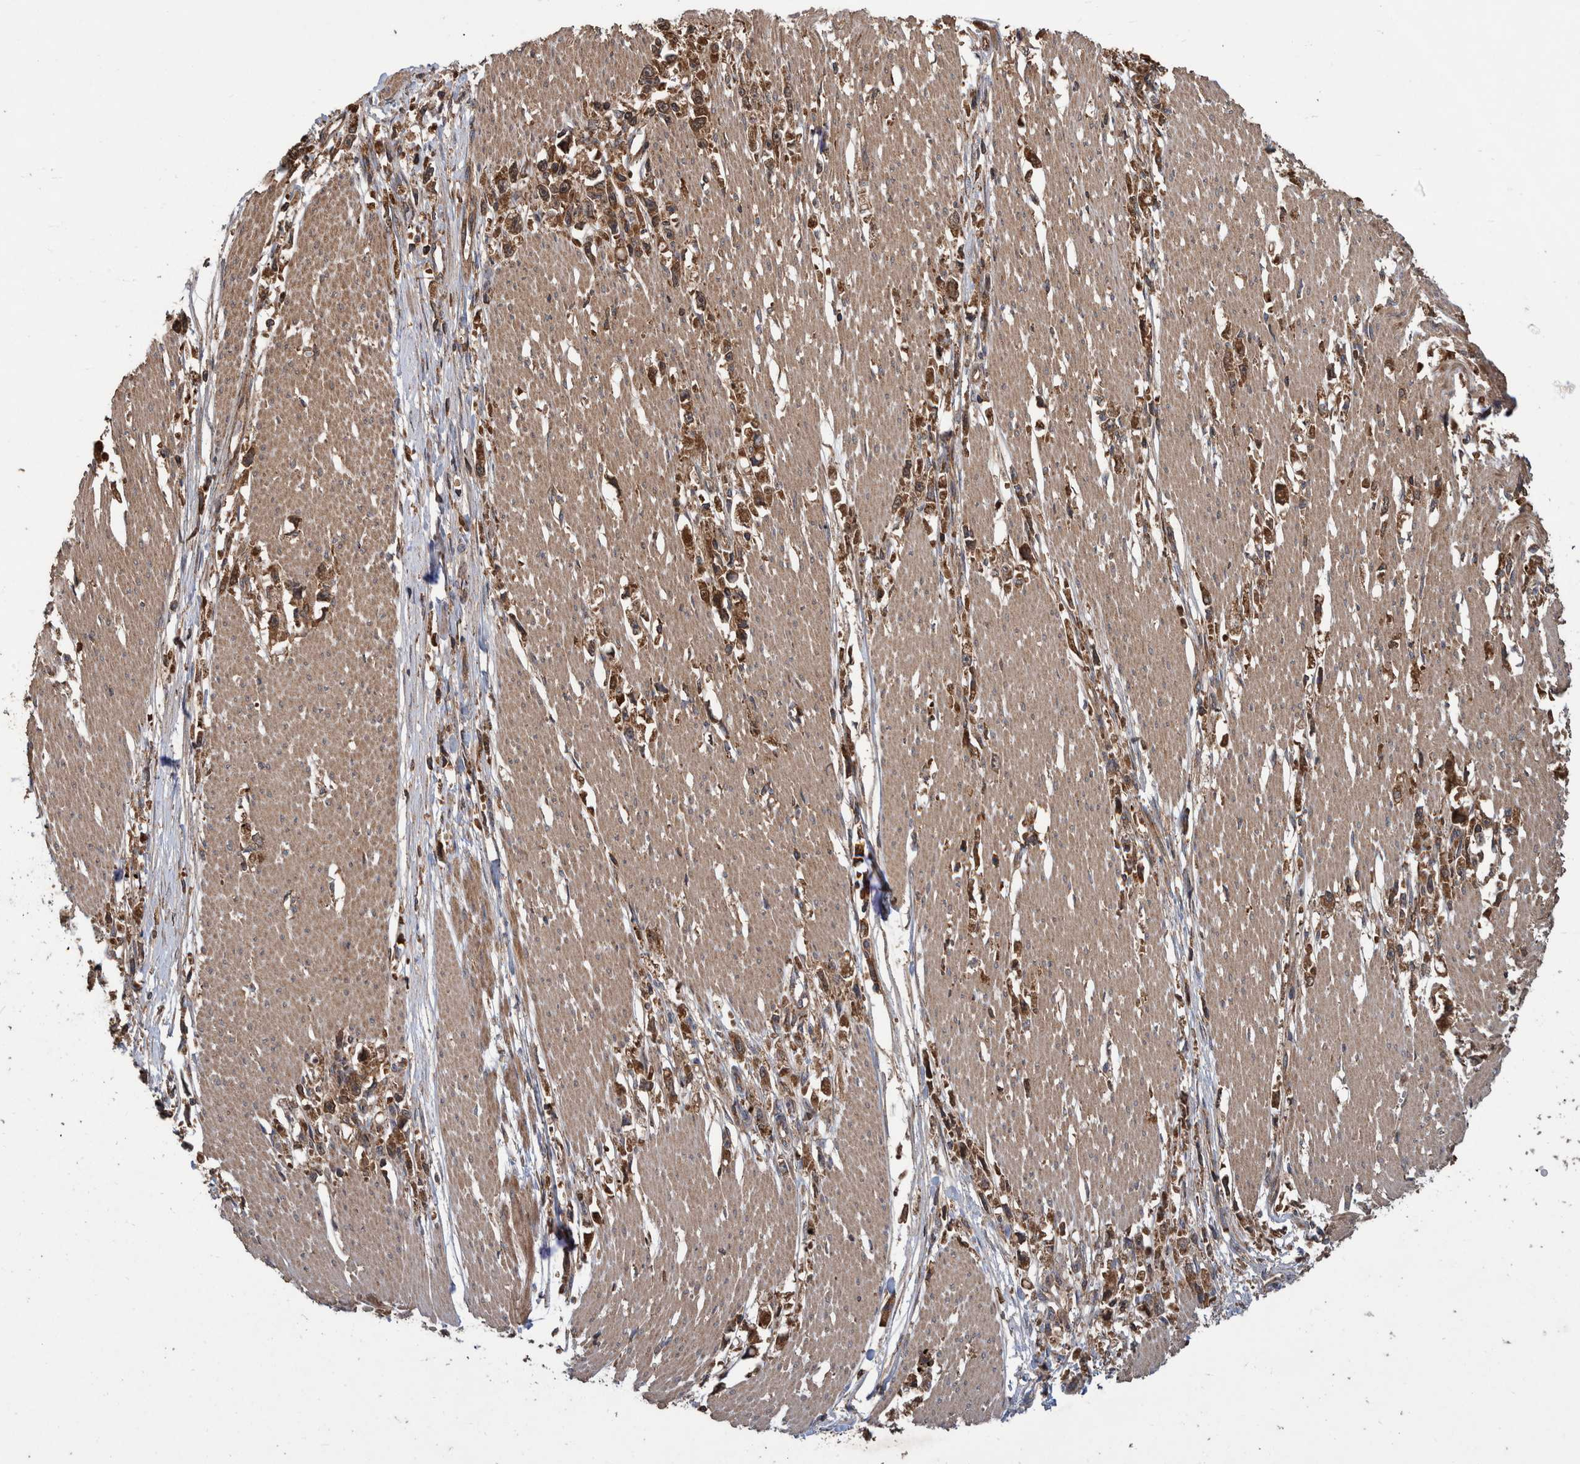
{"staining": {"intensity": "moderate", "quantity": ">75%", "location": "cytoplasmic/membranous"}, "tissue": "stomach cancer", "cell_type": "Tumor cells", "image_type": "cancer", "snomed": [{"axis": "morphology", "description": "Adenocarcinoma, NOS"}, {"axis": "topography", "description": "Stomach"}], "caption": "Moderate cytoplasmic/membranous staining is identified in approximately >75% of tumor cells in stomach cancer (adenocarcinoma).", "gene": "VBP1", "patient": {"sex": "female", "age": 59}}